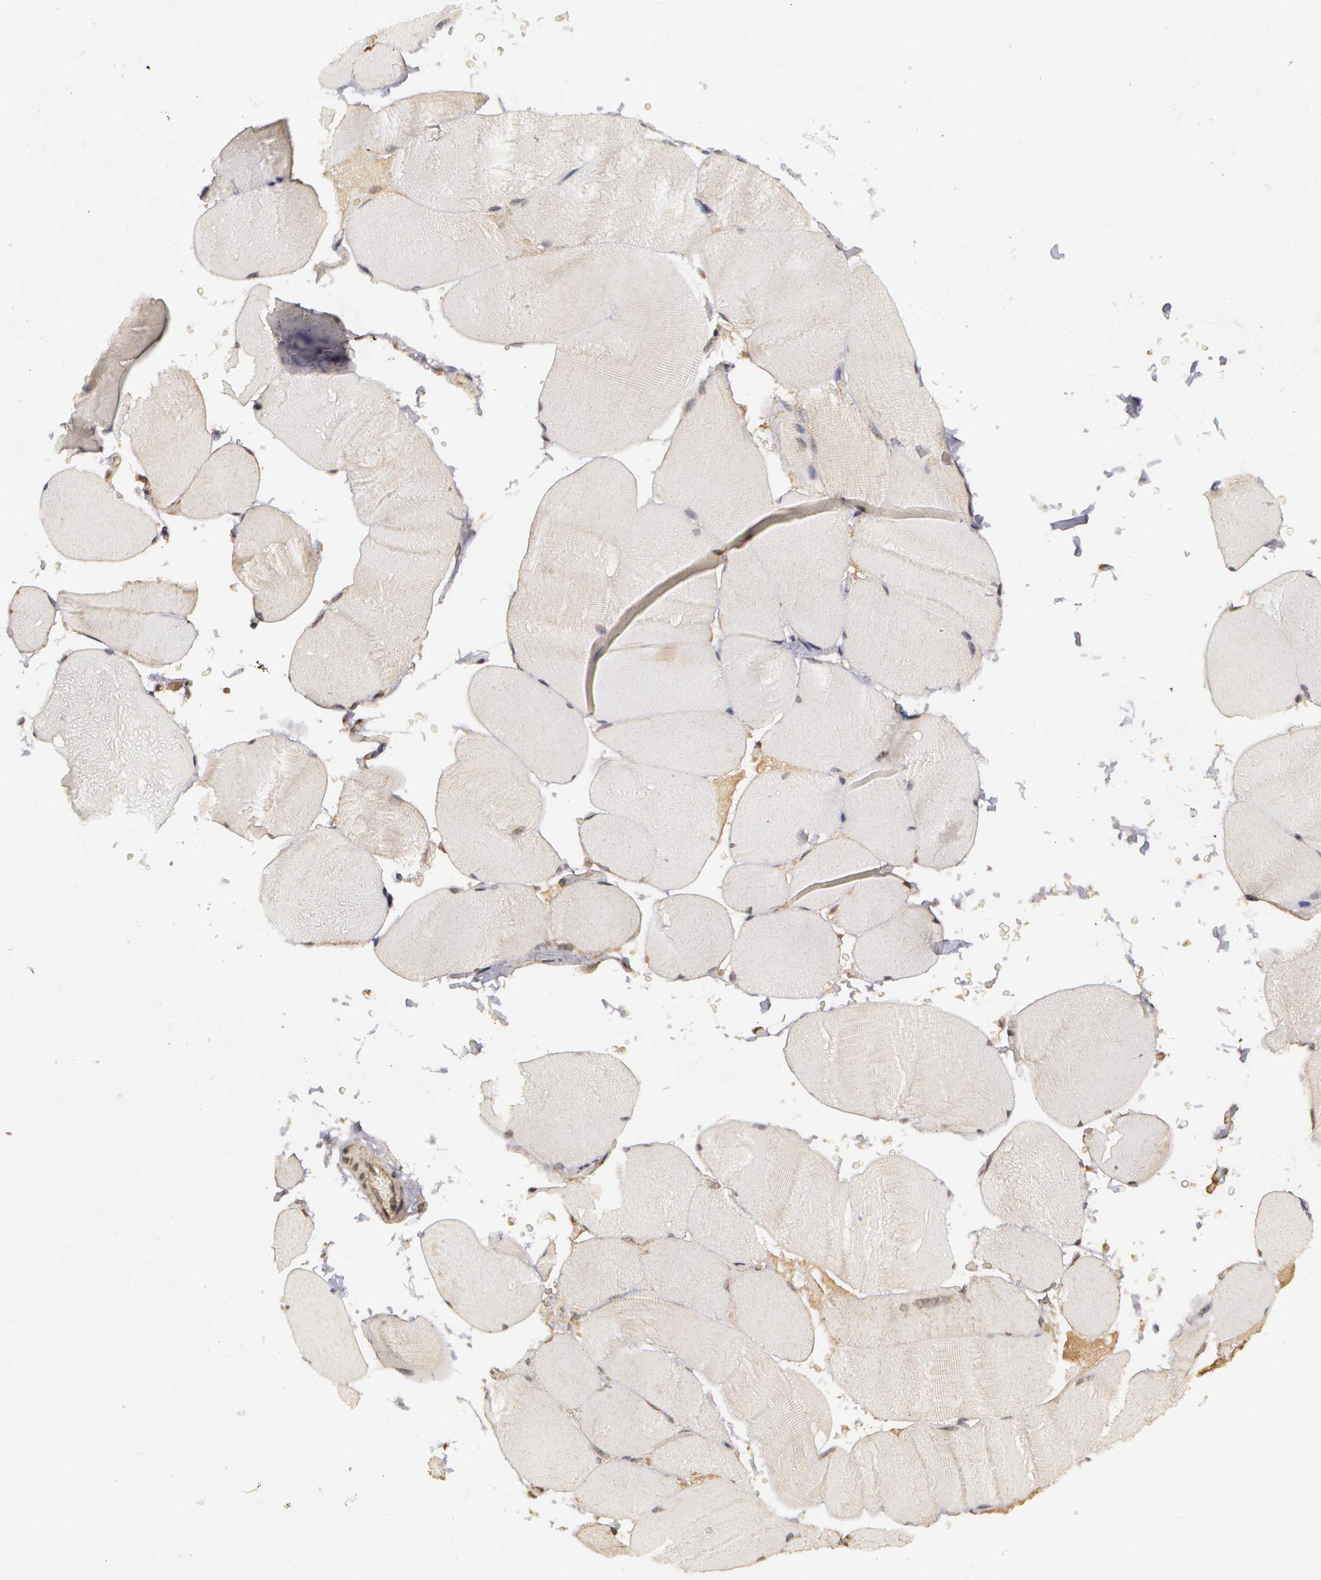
{"staining": {"intensity": "negative", "quantity": "none", "location": "none"}, "tissue": "skeletal muscle", "cell_type": "Myocytes", "image_type": "normal", "snomed": [{"axis": "morphology", "description": "Normal tissue, NOS"}, {"axis": "topography", "description": "Skeletal muscle"}], "caption": "Immunohistochemical staining of normal skeletal muscle demonstrates no significant staining in myocytes.", "gene": "GLIS1", "patient": {"sex": "male", "age": 71}}